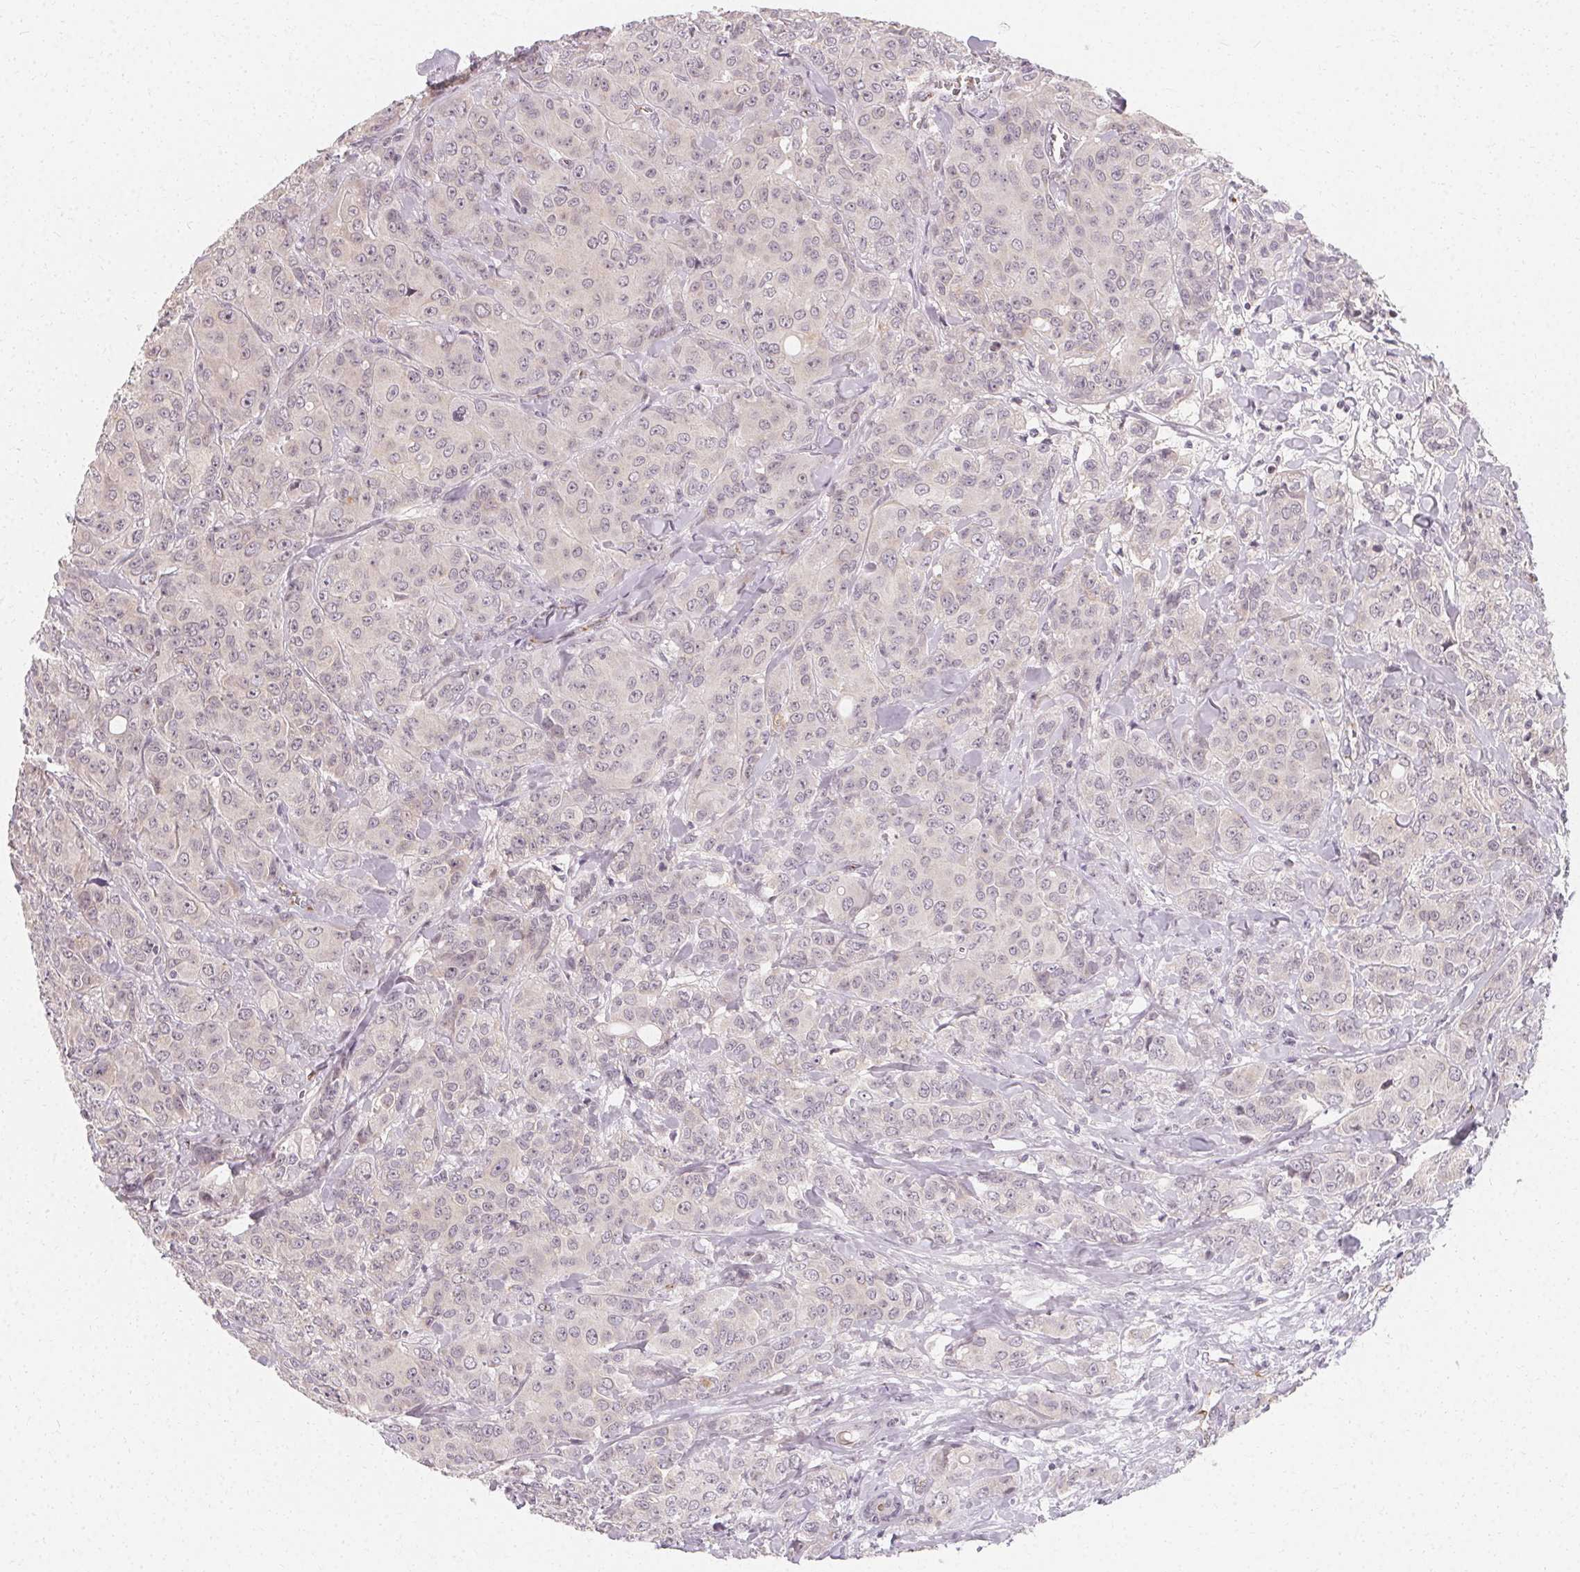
{"staining": {"intensity": "negative", "quantity": "none", "location": "none"}, "tissue": "breast cancer", "cell_type": "Tumor cells", "image_type": "cancer", "snomed": [{"axis": "morphology", "description": "Normal tissue, NOS"}, {"axis": "morphology", "description": "Duct carcinoma"}, {"axis": "topography", "description": "Breast"}], "caption": "DAB immunohistochemical staining of human breast invasive ductal carcinoma displays no significant staining in tumor cells.", "gene": "CLCNKB", "patient": {"sex": "female", "age": 43}}